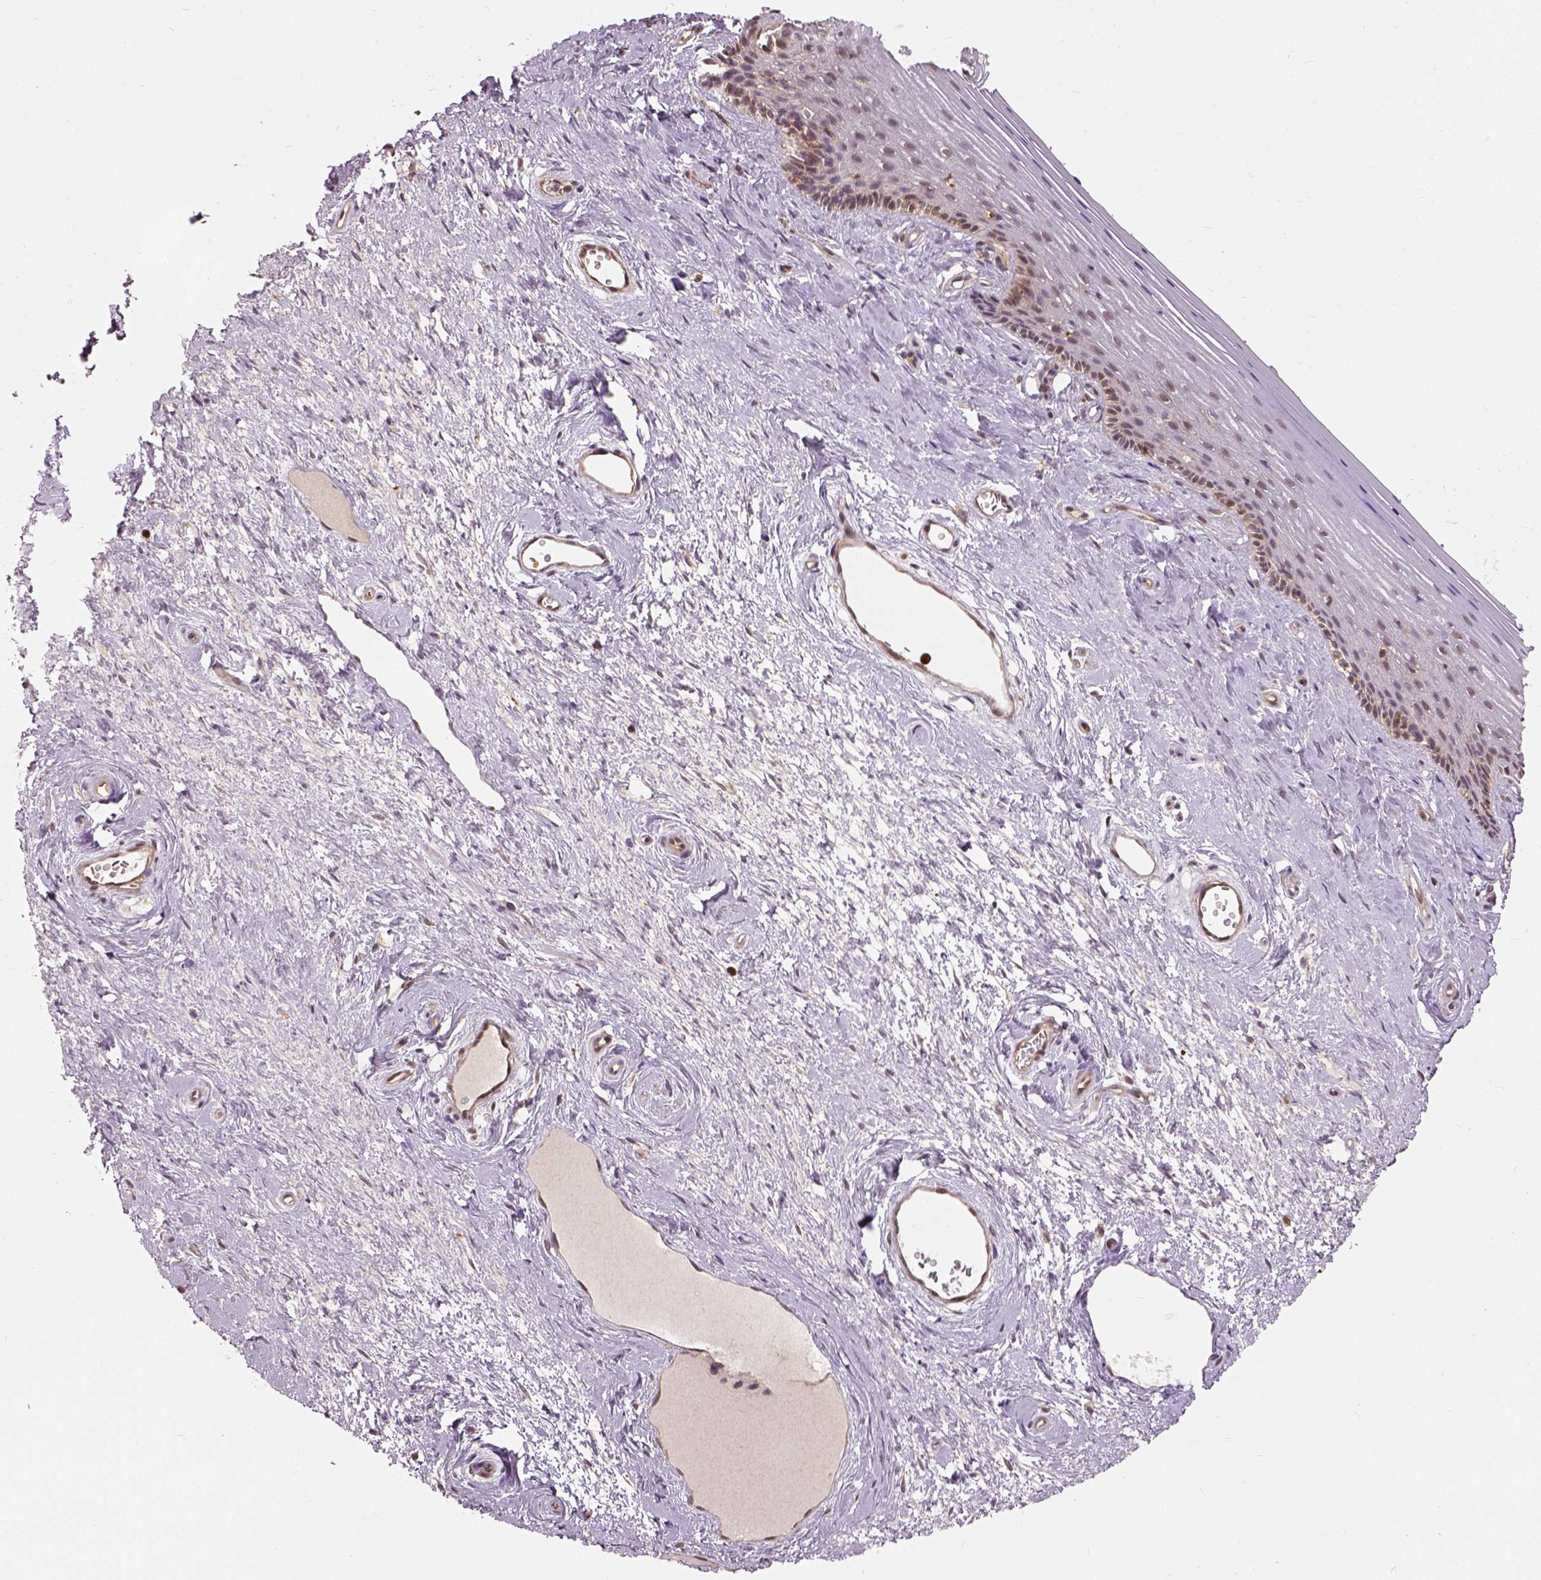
{"staining": {"intensity": "moderate", "quantity": ">75%", "location": "cytoplasmic/membranous,nuclear"}, "tissue": "vagina", "cell_type": "Squamous epithelial cells", "image_type": "normal", "snomed": [{"axis": "morphology", "description": "Normal tissue, NOS"}, {"axis": "topography", "description": "Vagina"}], "caption": "Moderate cytoplasmic/membranous,nuclear staining is seen in approximately >75% of squamous epithelial cells in unremarkable vagina. (IHC, brightfield microscopy, high magnification).", "gene": "GPI", "patient": {"sex": "female", "age": 45}}